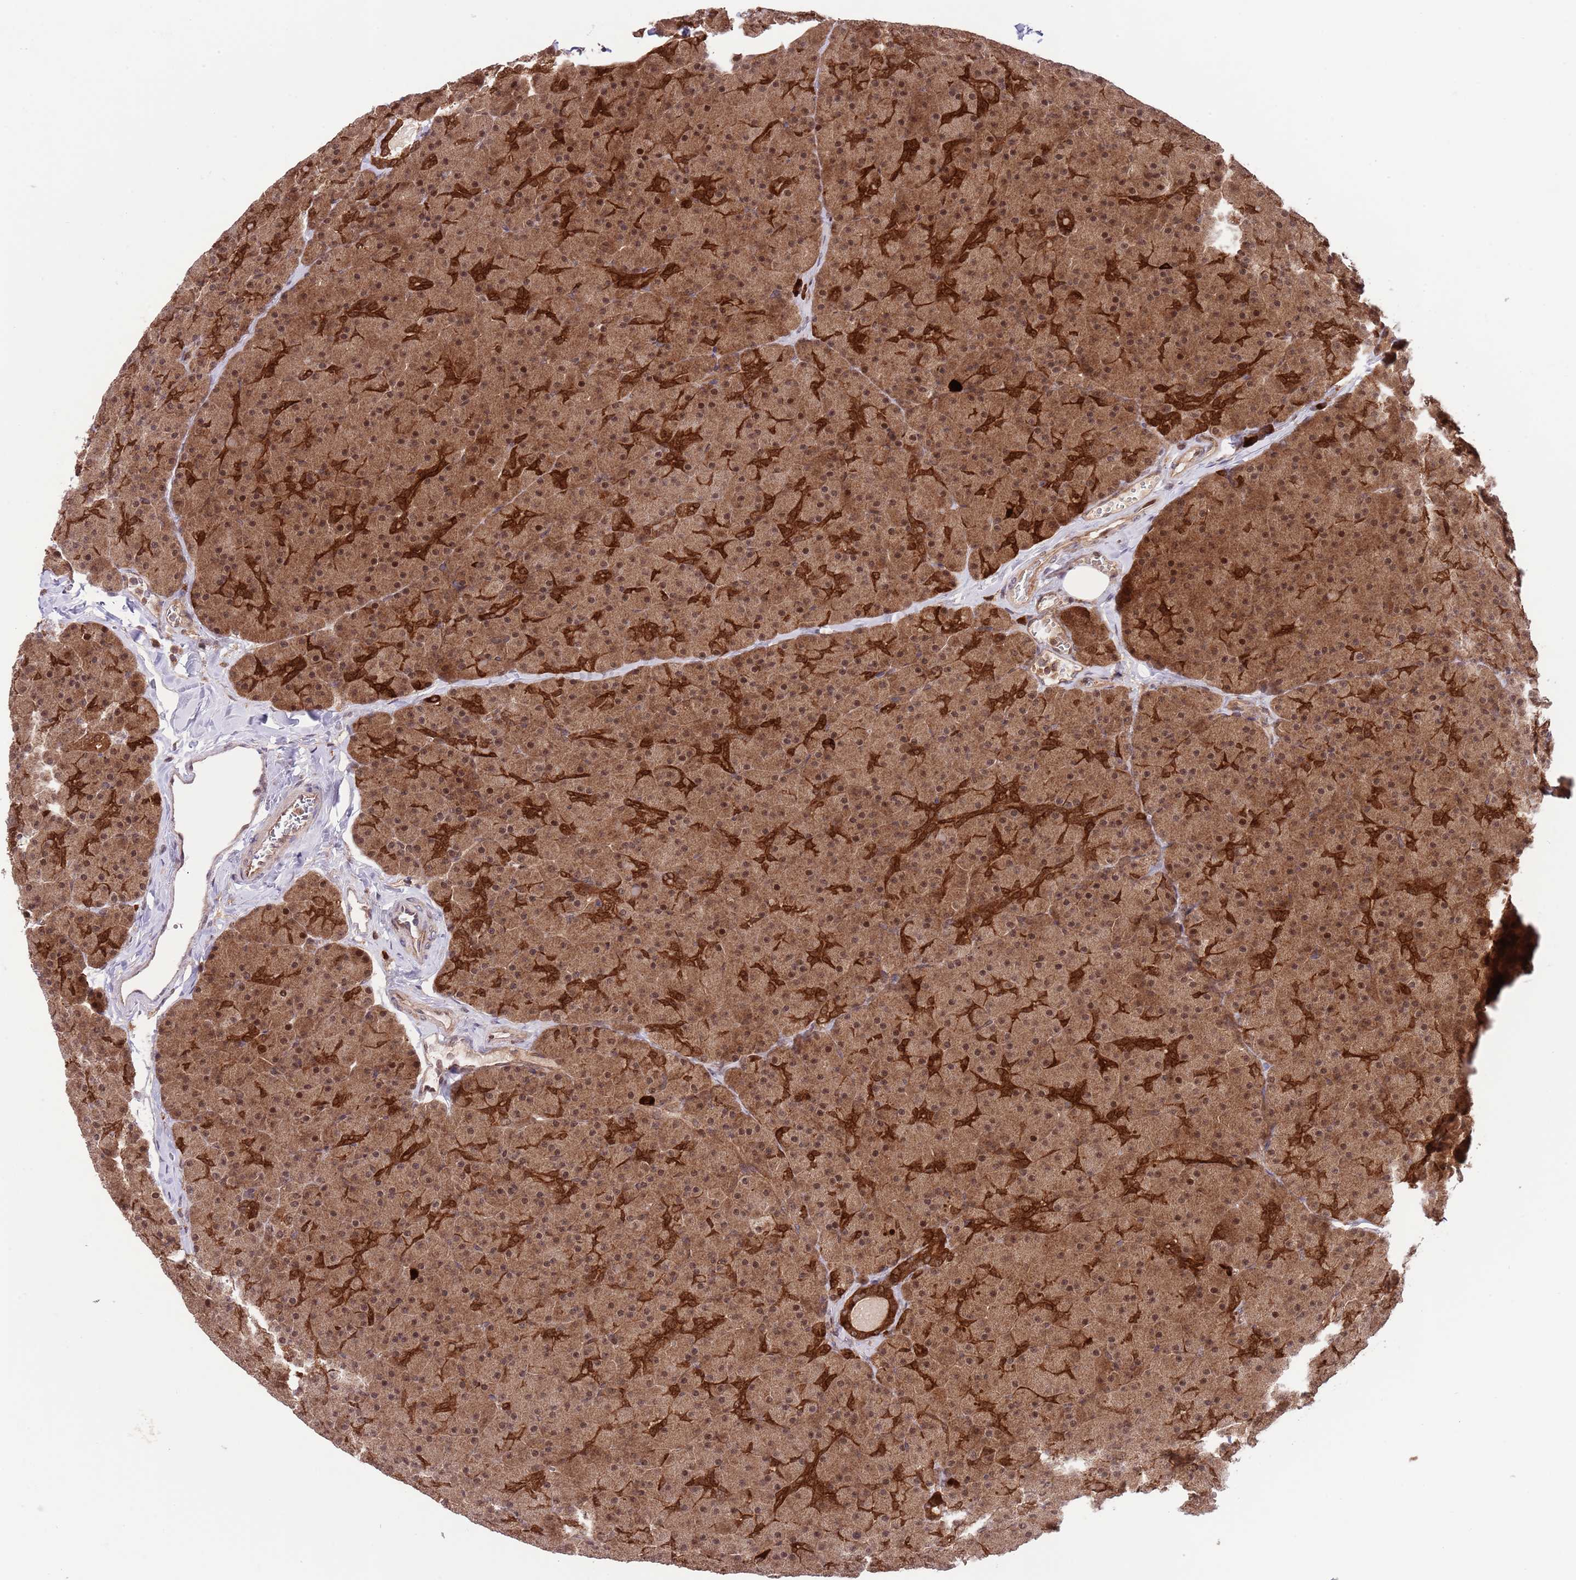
{"staining": {"intensity": "moderate", "quantity": ">75%", "location": "cytoplasmic/membranous,nuclear"}, "tissue": "pancreas", "cell_type": "Exocrine glandular cells", "image_type": "normal", "snomed": [{"axis": "morphology", "description": "Normal tissue, NOS"}, {"axis": "topography", "description": "Pancreas"}], "caption": "The histopathology image shows staining of normal pancreas, revealing moderate cytoplasmic/membranous,nuclear protein expression (brown color) within exocrine glandular cells. (Brightfield microscopy of DAB IHC at high magnification).", "gene": "HDHD2", "patient": {"sex": "male", "age": 36}}